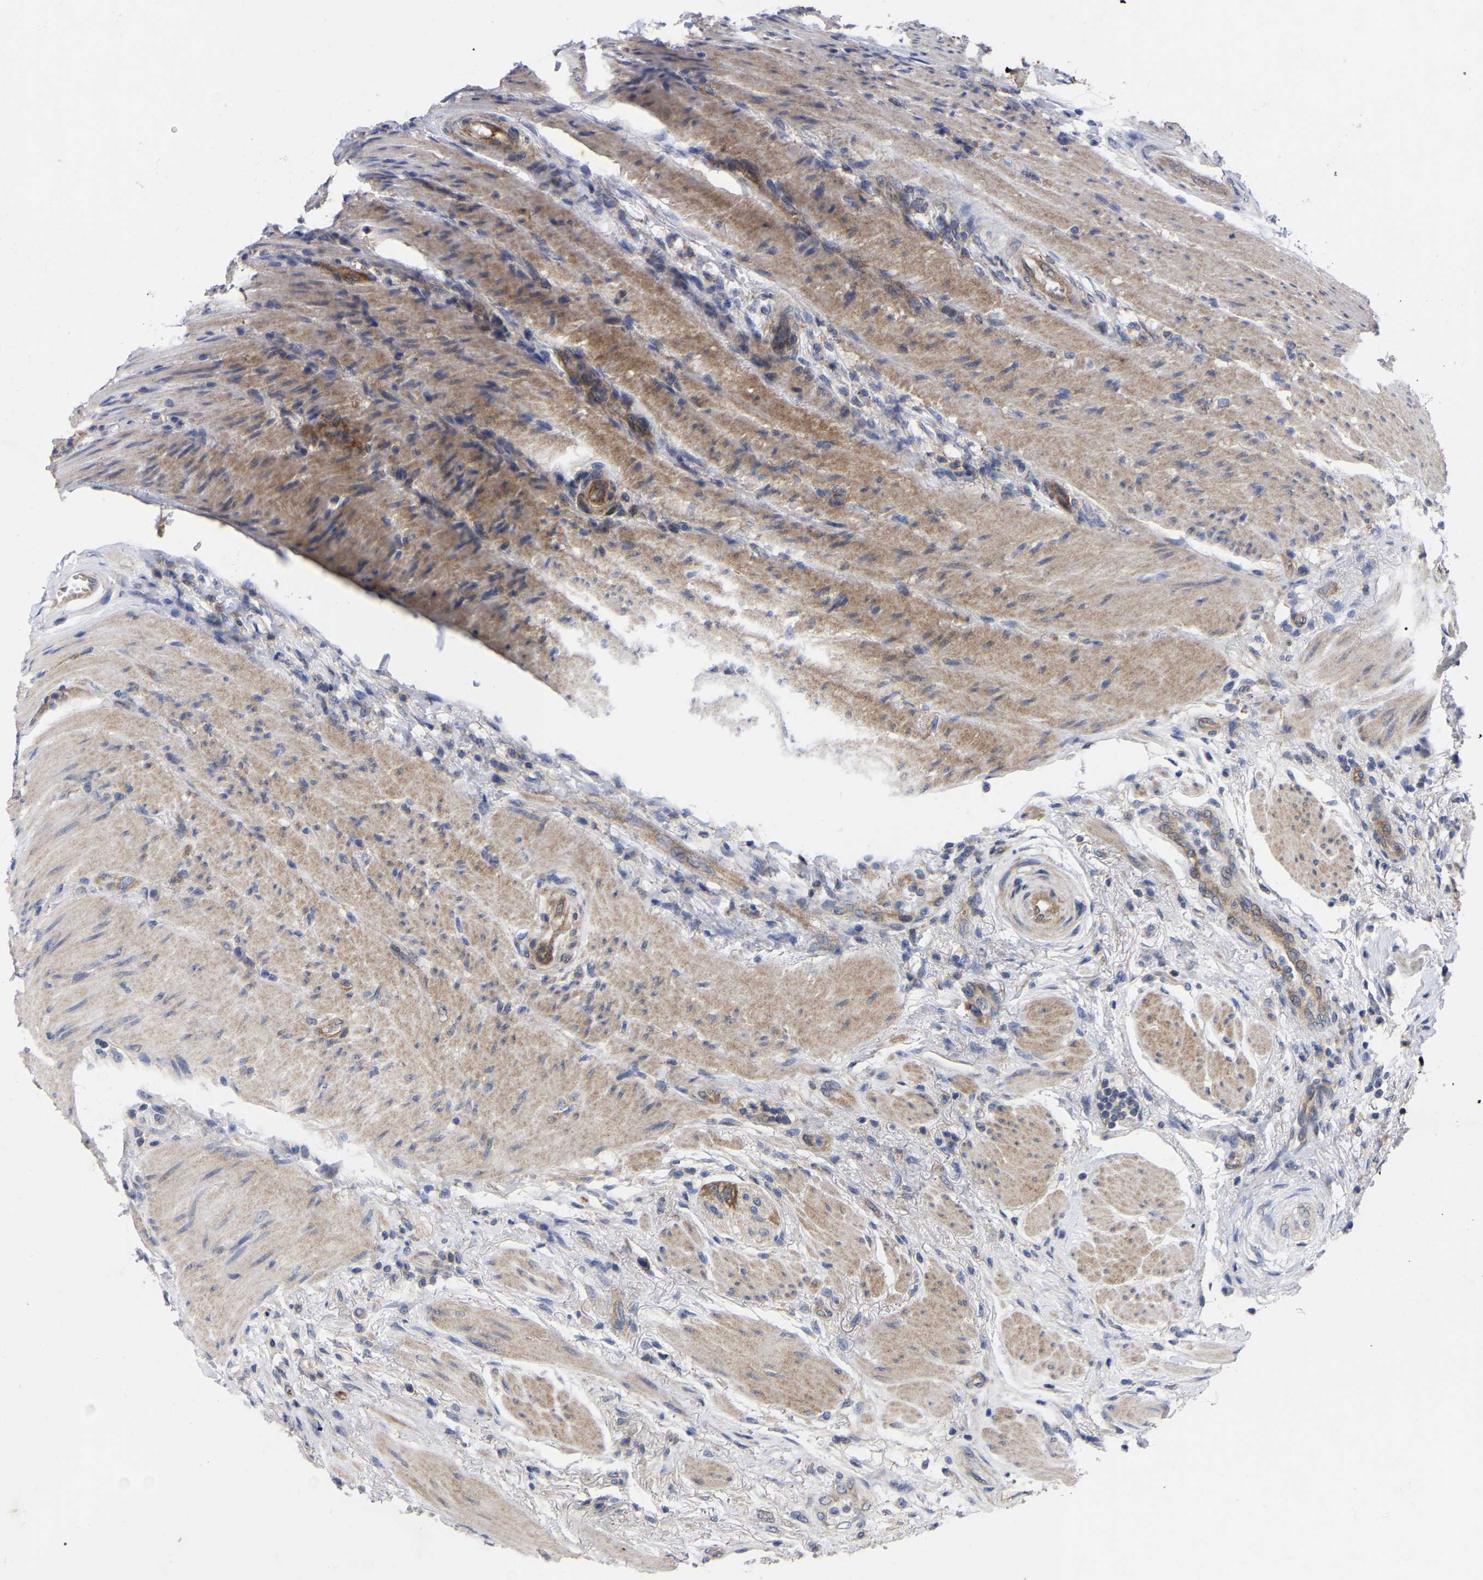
{"staining": {"intensity": "weak", "quantity": "<25%", "location": "cytoplasmic/membranous"}, "tissue": "colorectal cancer", "cell_type": "Tumor cells", "image_type": "cancer", "snomed": [{"axis": "morphology", "description": "Normal tissue, NOS"}, {"axis": "morphology", "description": "Adenocarcinoma, NOS"}, {"axis": "topography", "description": "Rectum"}, {"axis": "topography", "description": "Peripheral nerve tissue"}], "caption": "The IHC photomicrograph has no significant expression in tumor cells of colorectal cancer (adenocarcinoma) tissue.", "gene": "TCP1", "patient": {"sex": "male", "age": 92}}